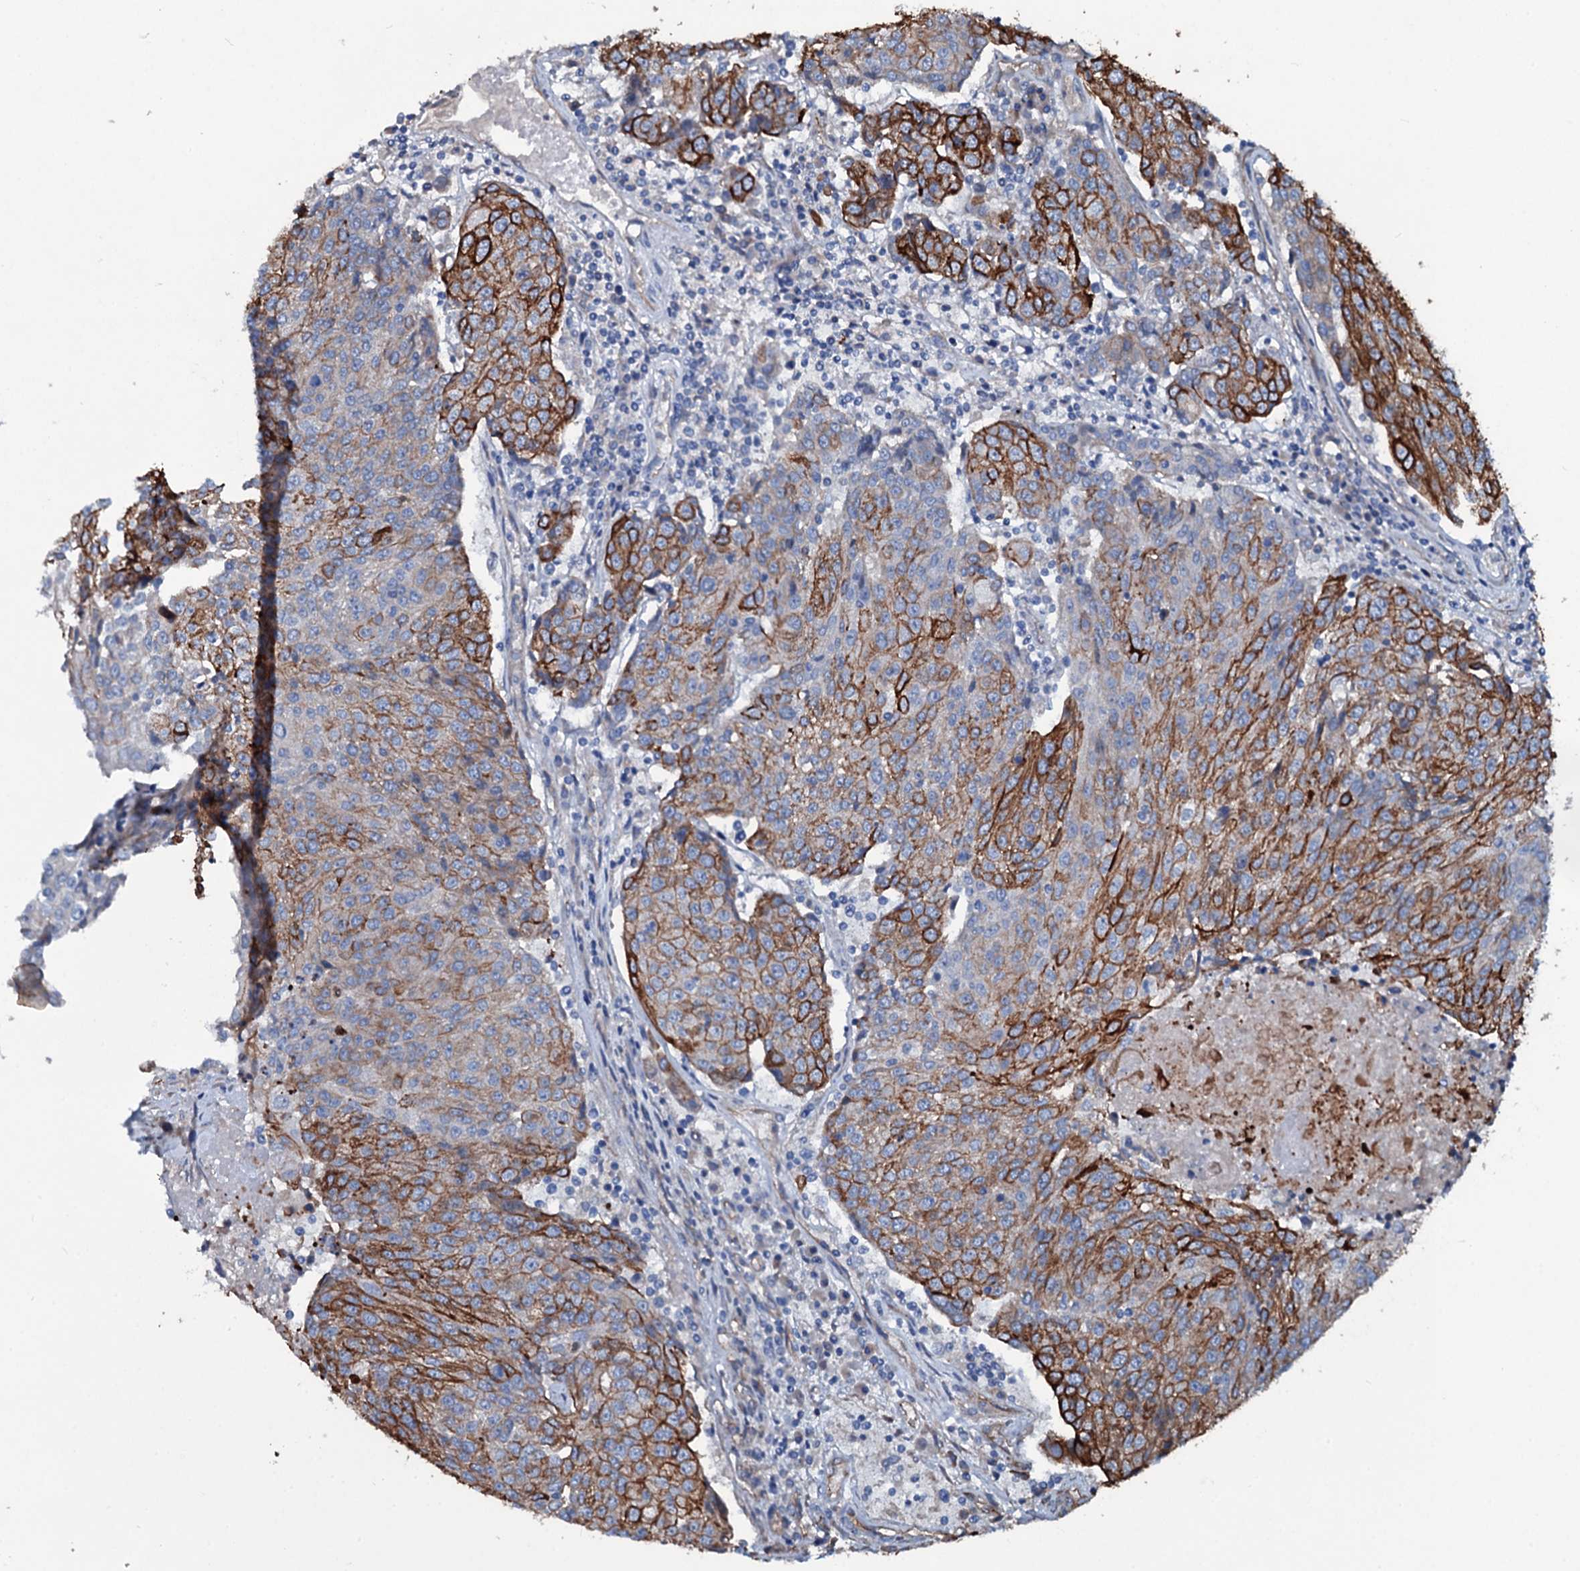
{"staining": {"intensity": "strong", "quantity": "25%-75%", "location": "cytoplasmic/membranous"}, "tissue": "urothelial cancer", "cell_type": "Tumor cells", "image_type": "cancer", "snomed": [{"axis": "morphology", "description": "Urothelial carcinoma, High grade"}, {"axis": "topography", "description": "Urinary bladder"}], "caption": "IHC (DAB (3,3'-diaminobenzidine)) staining of high-grade urothelial carcinoma demonstrates strong cytoplasmic/membranous protein positivity in about 25%-75% of tumor cells.", "gene": "DMAC2", "patient": {"sex": "female", "age": 85}}